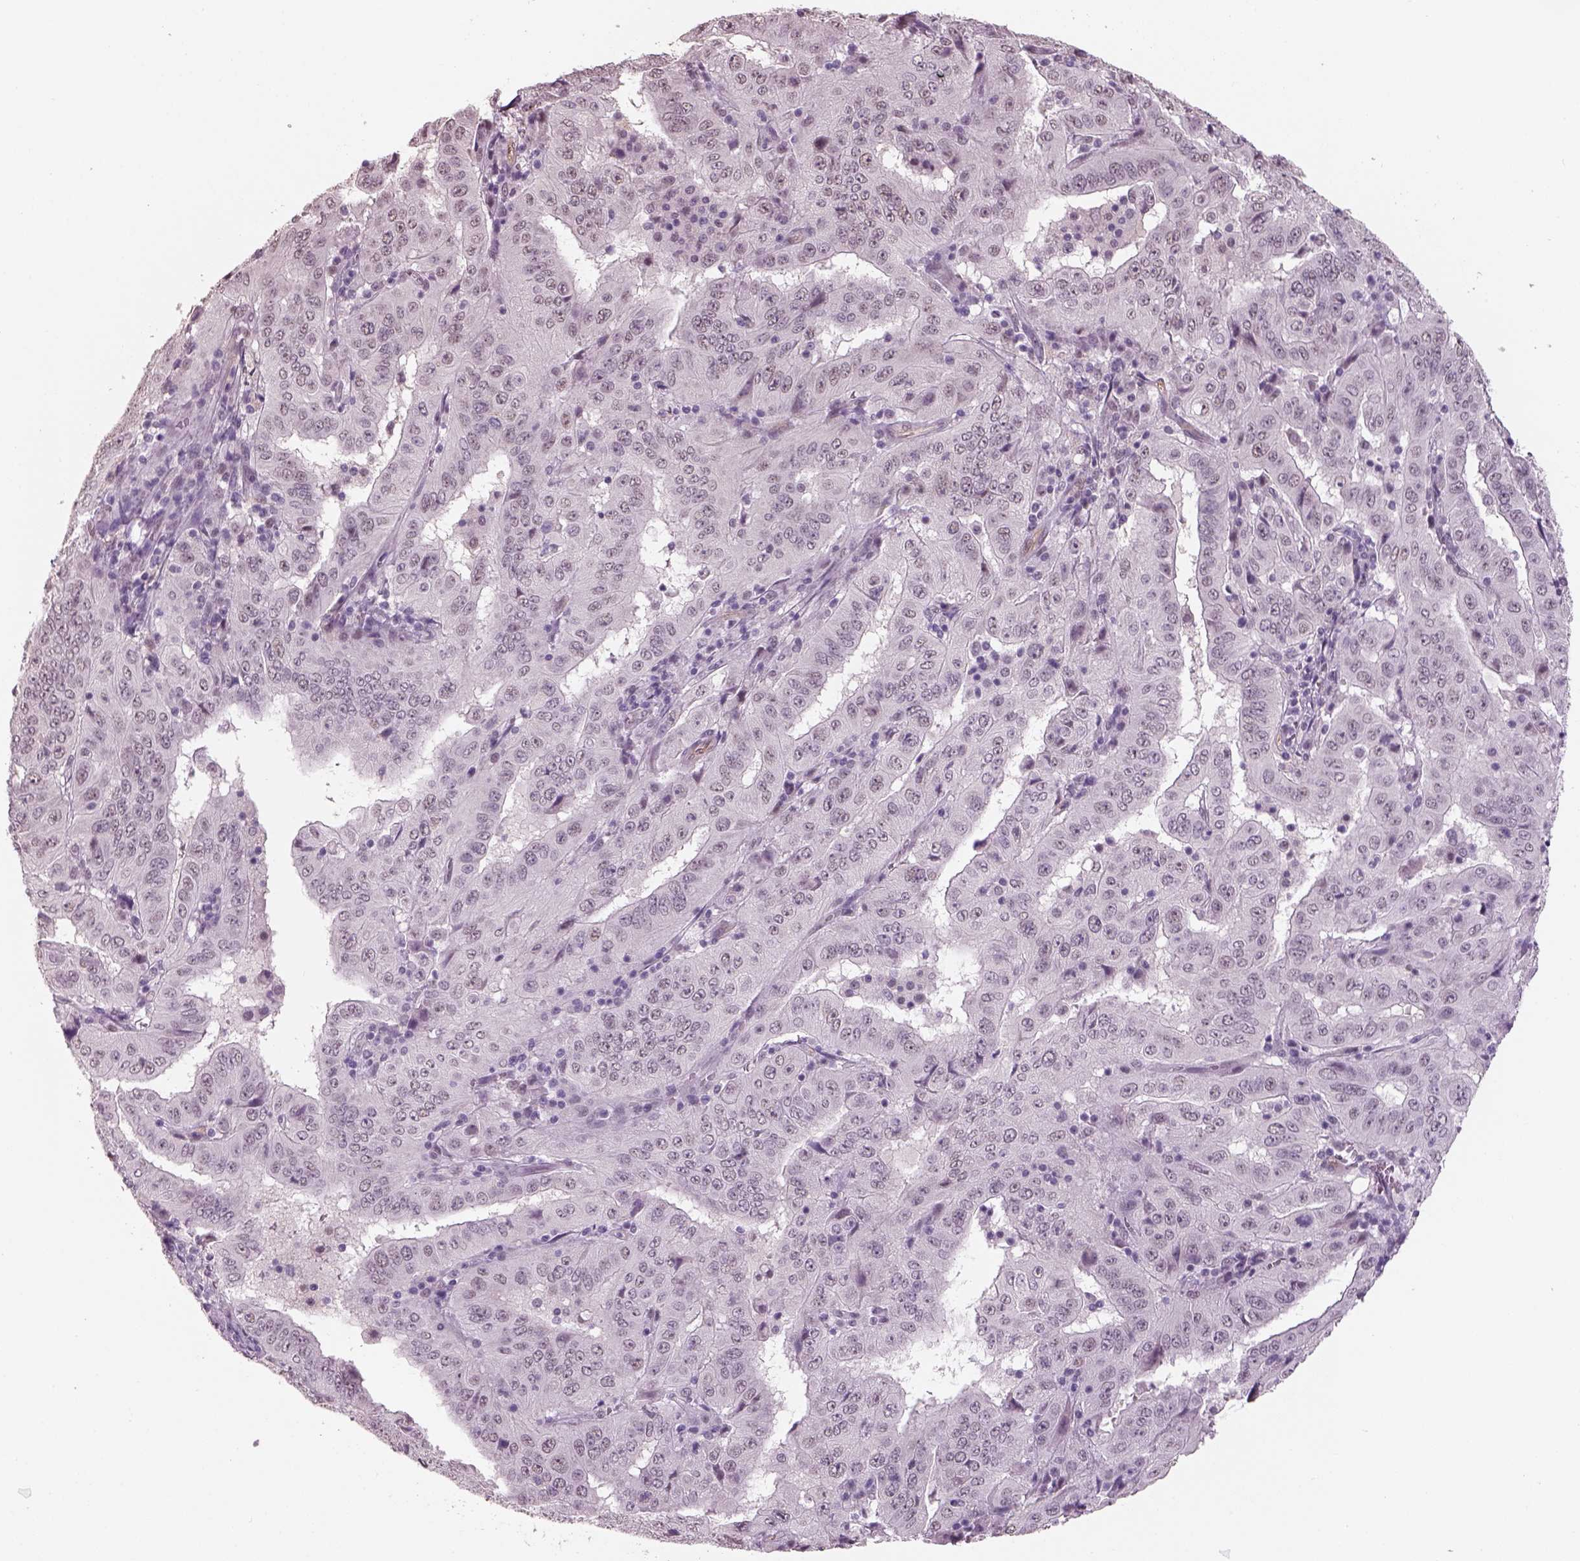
{"staining": {"intensity": "negative", "quantity": "none", "location": "none"}, "tissue": "pancreatic cancer", "cell_type": "Tumor cells", "image_type": "cancer", "snomed": [{"axis": "morphology", "description": "Adenocarcinoma, NOS"}, {"axis": "topography", "description": "Pancreas"}], "caption": "Protein analysis of pancreatic adenocarcinoma shows no significant staining in tumor cells. The staining is performed using DAB brown chromogen with nuclei counter-stained in using hematoxylin.", "gene": "NAT8", "patient": {"sex": "male", "age": 63}}